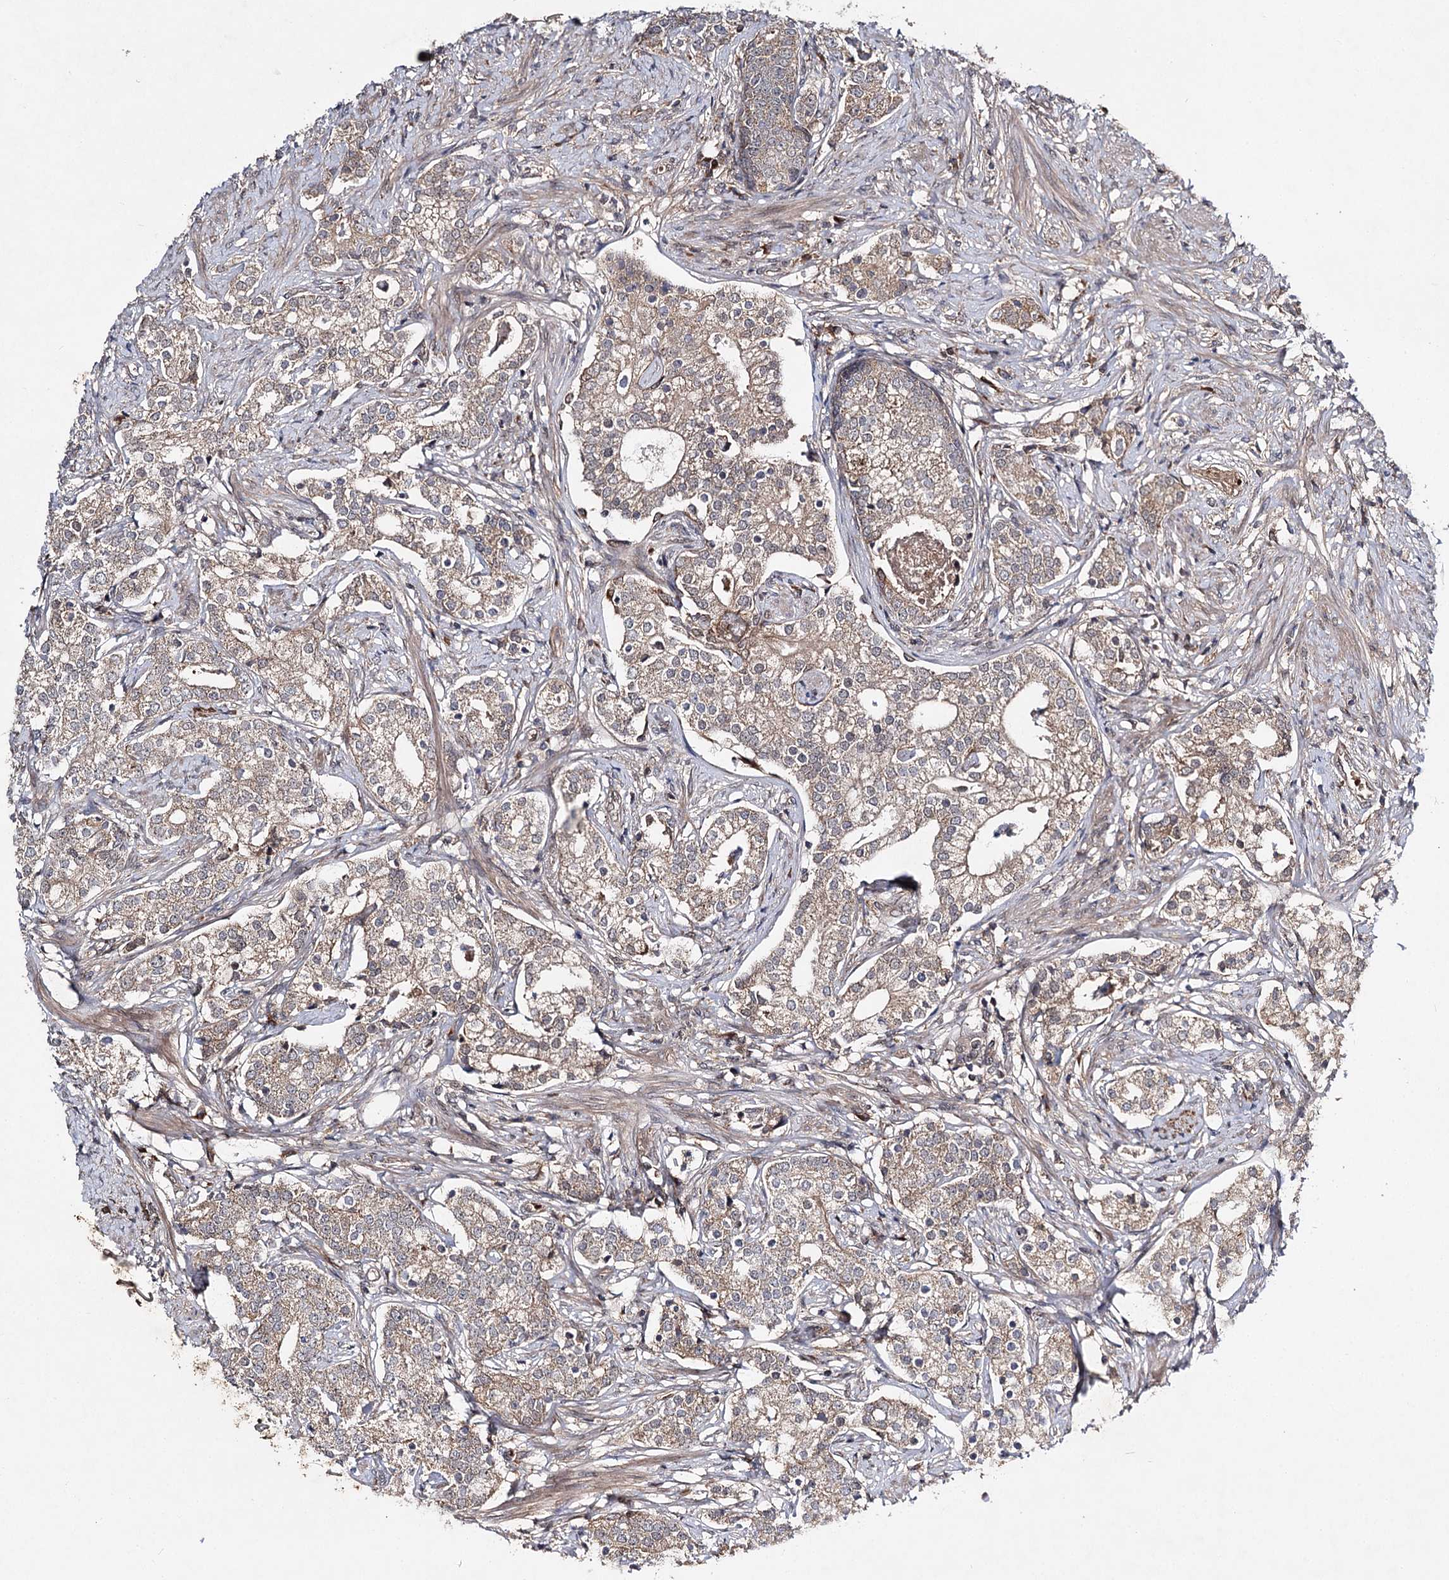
{"staining": {"intensity": "weak", "quantity": ">75%", "location": "cytoplasmic/membranous"}, "tissue": "prostate cancer", "cell_type": "Tumor cells", "image_type": "cancer", "snomed": [{"axis": "morphology", "description": "Adenocarcinoma, High grade"}, {"axis": "topography", "description": "Prostate"}], "caption": "Human prostate cancer (adenocarcinoma (high-grade)) stained with a protein marker shows weak staining in tumor cells.", "gene": "MSANTD2", "patient": {"sex": "male", "age": 69}}